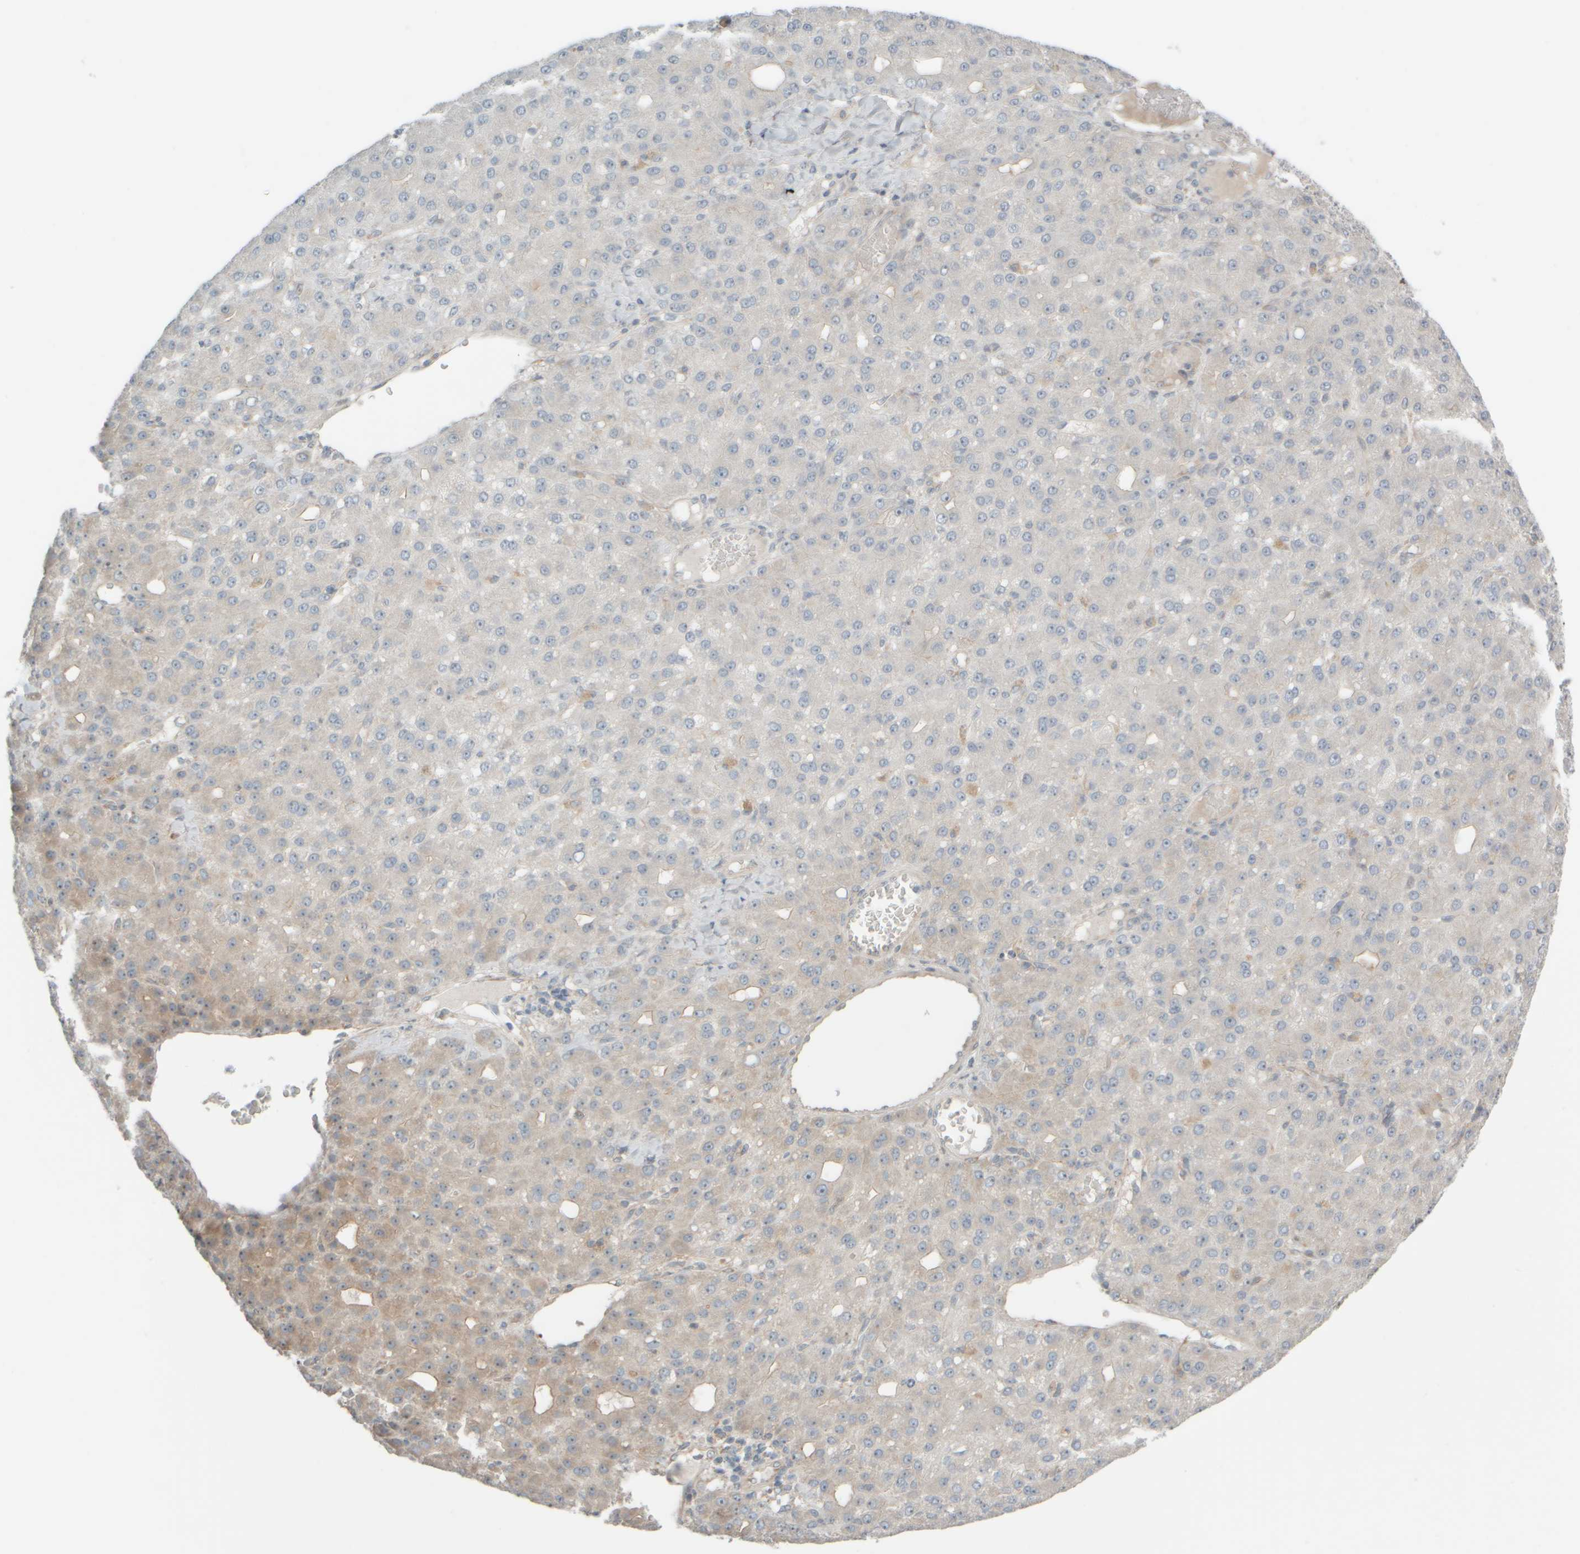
{"staining": {"intensity": "weak", "quantity": "<25%", "location": "cytoplasmic/membranous"}, "tissue": "liver cancer", "cell_type": "Tumor cells", "image_type": "cancer", "snomed": [{"axis": "morphology", "description": "Carcinoma, Hepatocellular, NOS"}, {"axis": "topography", "description": "Liver"}], "caption": "IHC histopathology image of neoplastic tissue: human hepatocellular carcinoma (liver) stained with DAB displays no significant protein expression in tumor cells.", "gene": "HGS", "patient": {"sex": "male", "age": 67}}